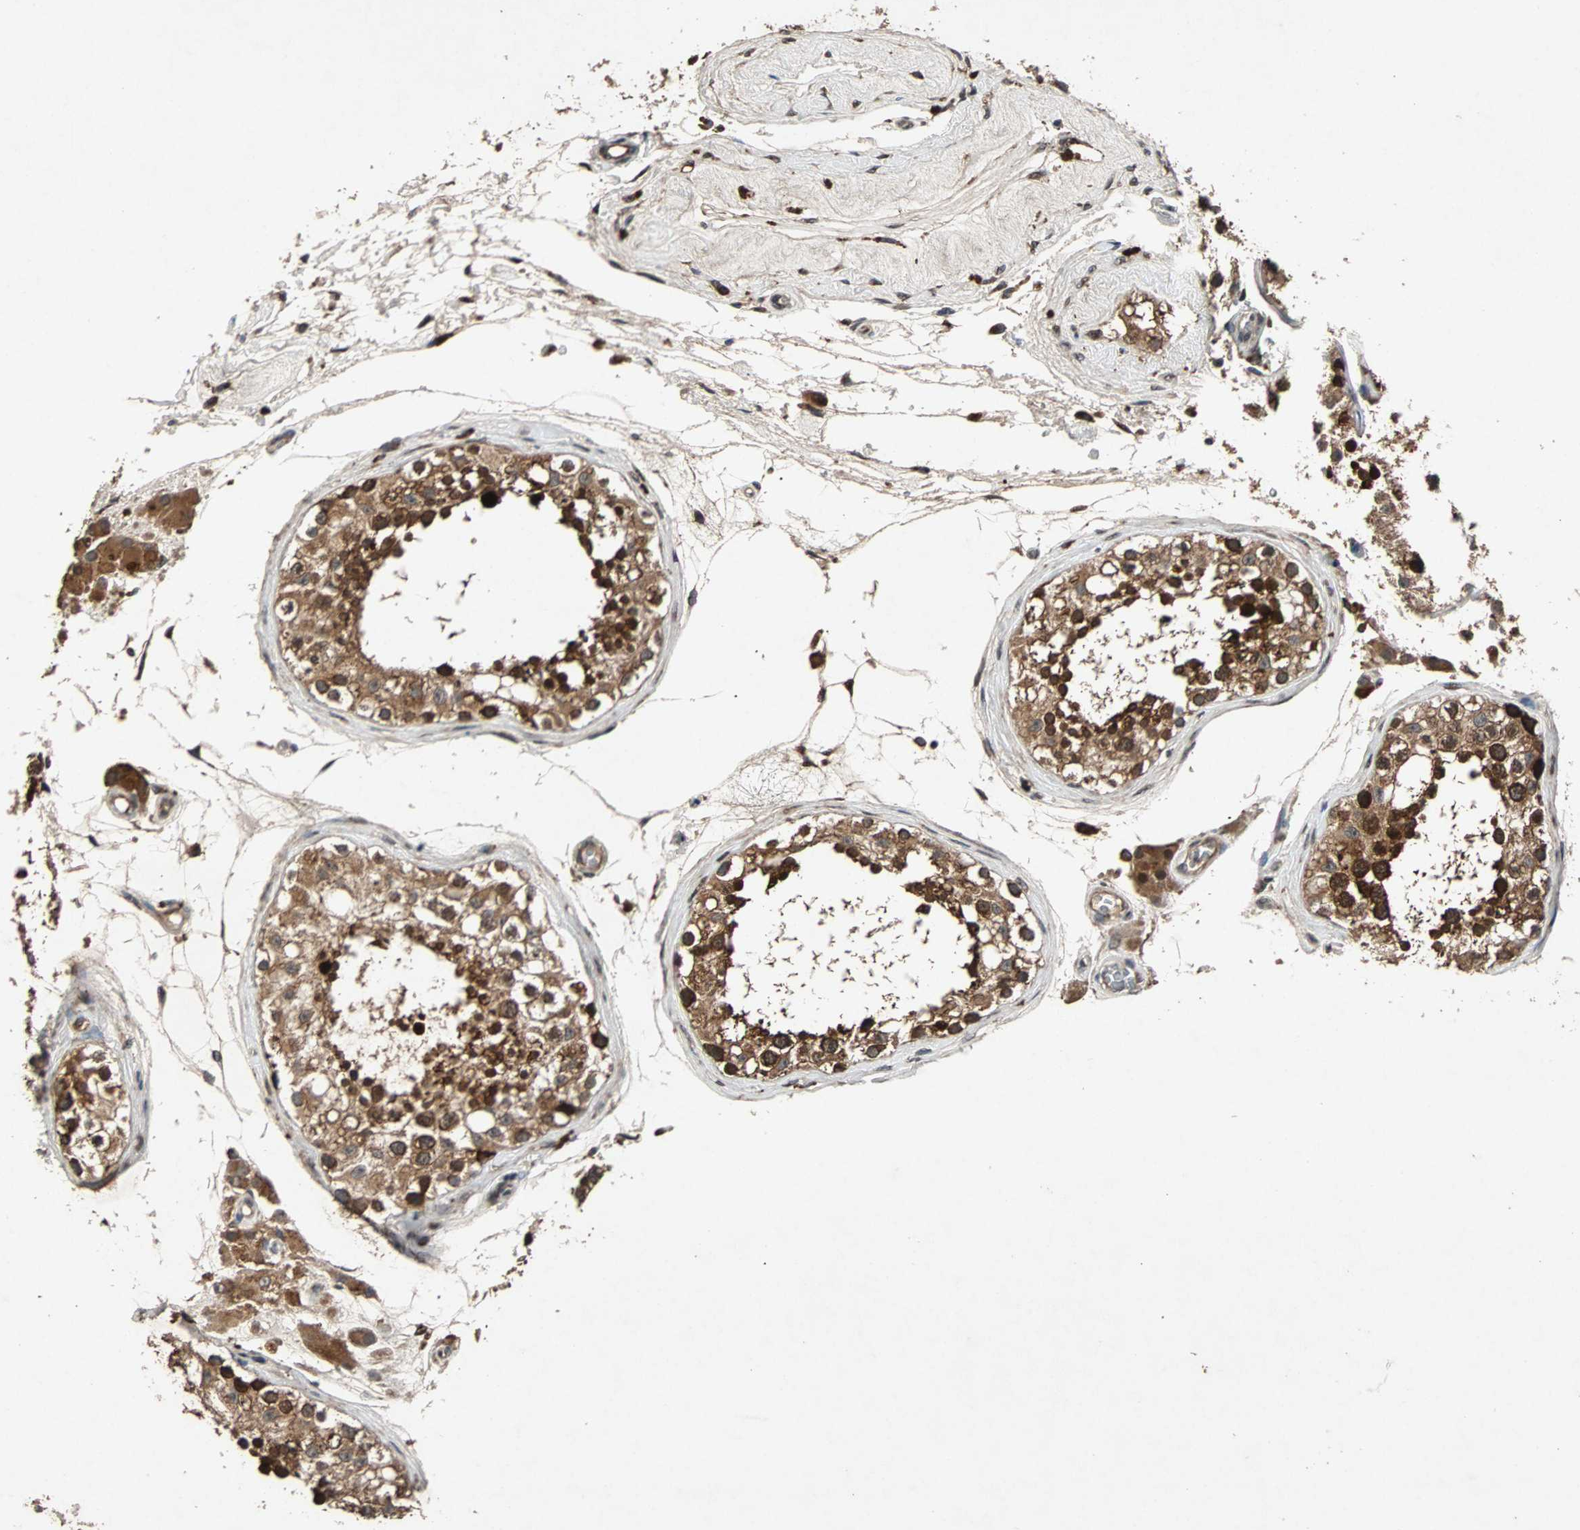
{"staining": {"intensity": "strong", "quantity": ">75%", "location": "cytoplasmic/membranous,nuclear"}, "tissue": "testis", "cell_type": "Cells in seminiferous ducts", "image_type": "normal", "snomed": [{"axis": "morphology", "description": "Normal tissue, NOS"}, {"axis": "topography", "description": "Testis"}], "caption": "Immunohistochemical staining of unremarkable human testis displays strong cytoplasmic/membranous,nuclear protein expression in approximately >75% of cells in seminiferous ducts. The staining was performed using DAB (3,3'-diaminobenzidine) to visualize the protein expression in brown, while the nuclei were stained in blue with hematoxylin (Magnification: 20x).", "gene": "USP31", "patient": {"sex": "male", "age": 68}}